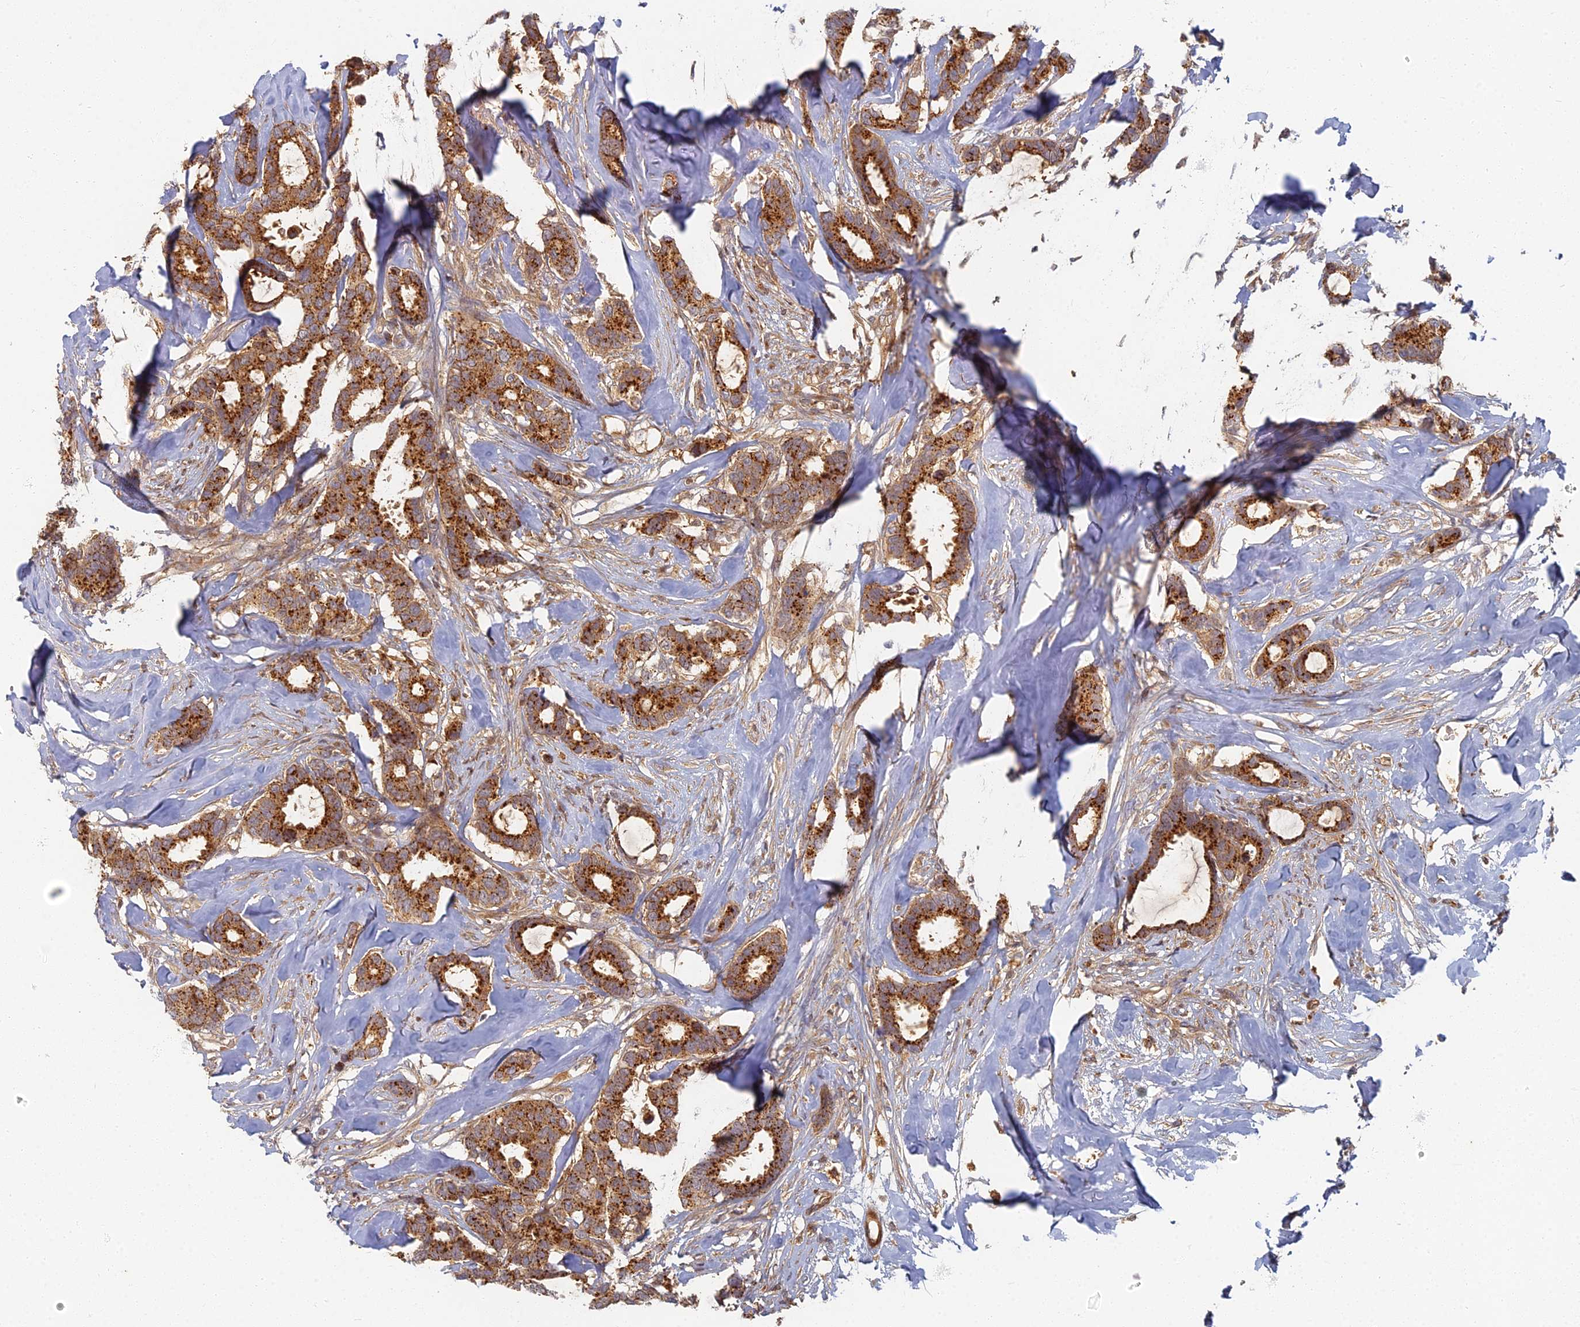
{"staining": {"intensity": "strong", "quantity": ">75%", "location": "cytoplasmic/membranous"}, "tissue": "breast cancer", "cell_type": "Tumor cells", "image_type": "cancer", "snomed": [{"axis": "morphology", "description": "Duct carcinoma"}, {"axis": "topography", "description": "Breast"}], "caption": "A high-resolution photomicrograph shows immunohistochemistry staining of breast cancer, which exhibits strong cytoplasmic/membranous positivity in about >75% of tumor cells.", "gene": "INO80D", "patient": {"sex": "female", "age": 87}}